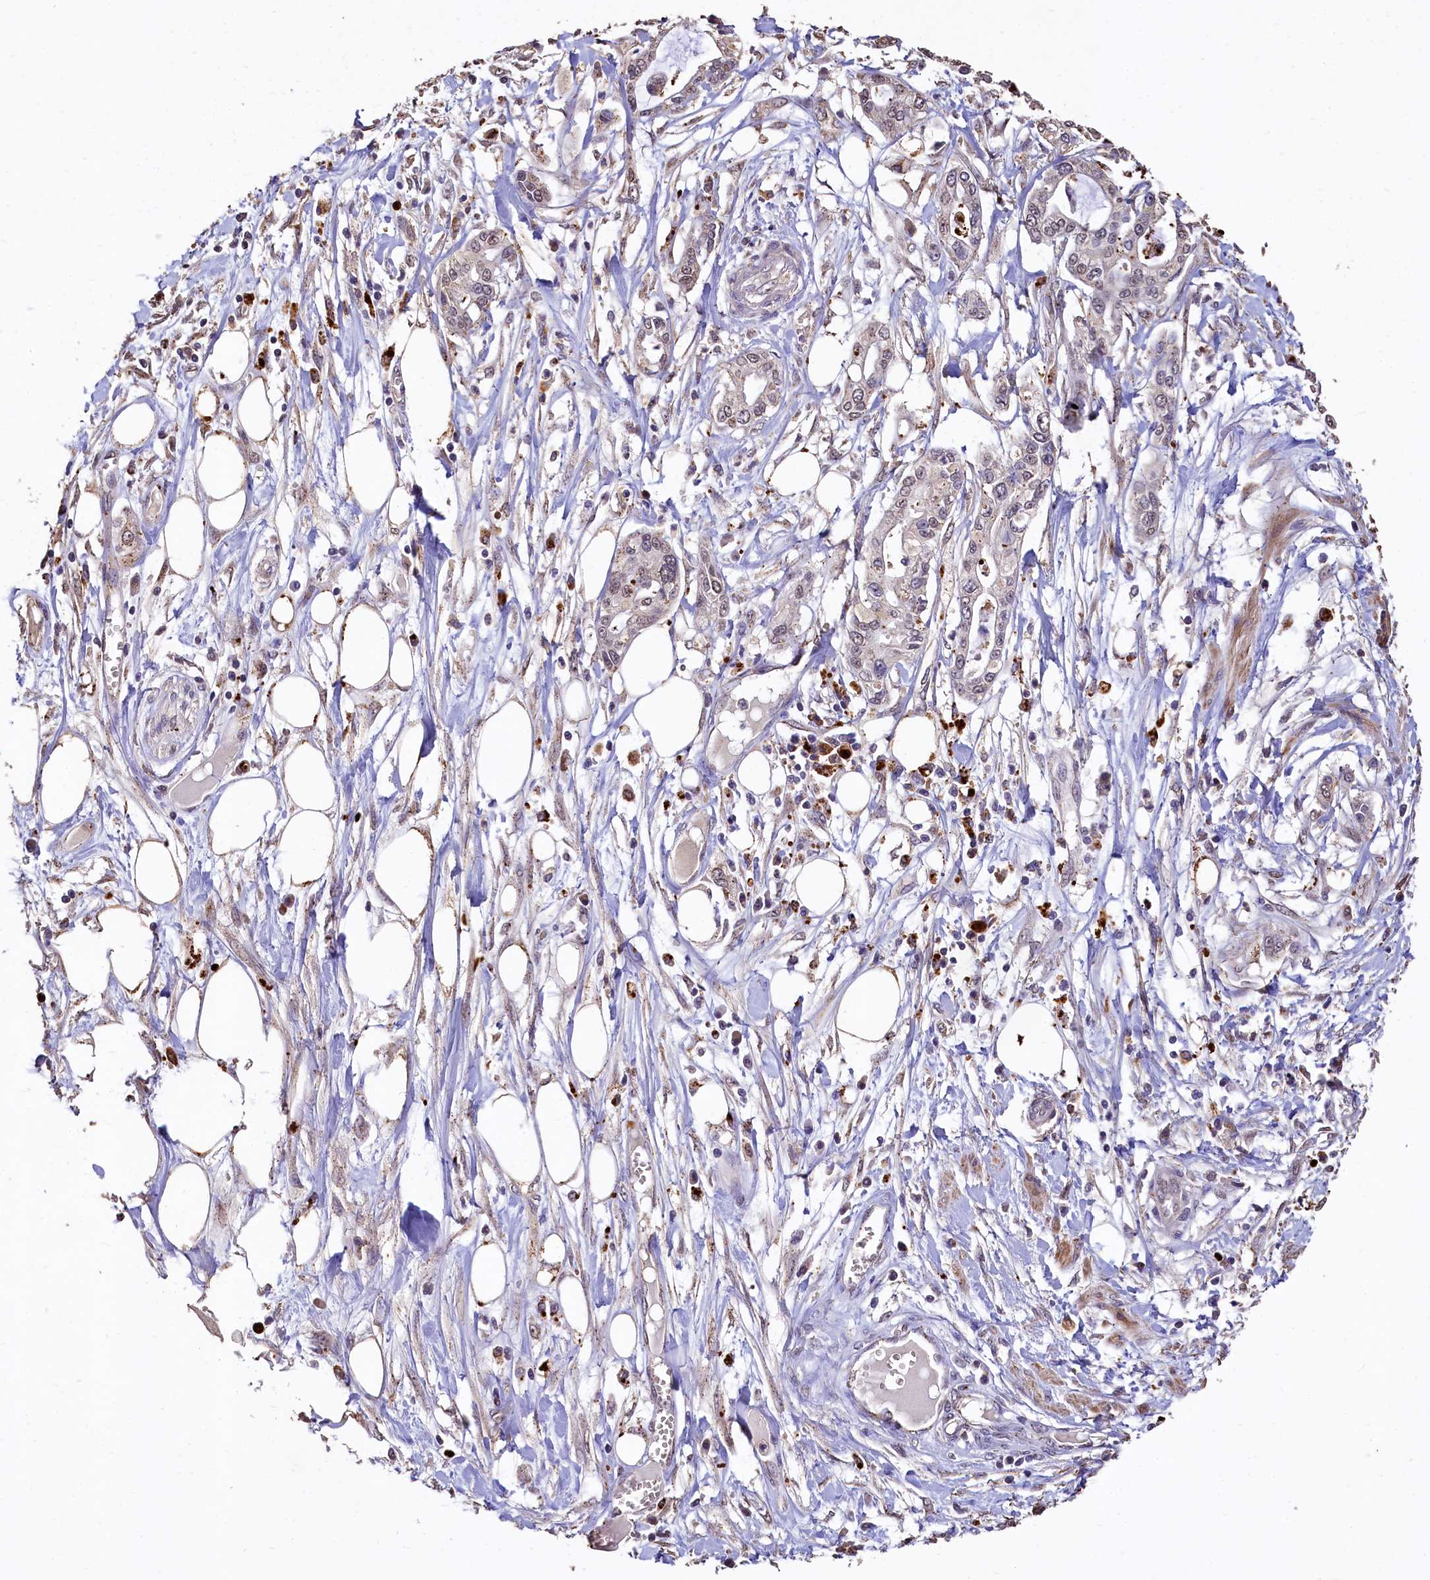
{"staining": {"intensity": "weak", "quantity": "25%-75%", "location": "cytoplasmic/membranous,nuclear"}, "tissue": "pancreatic cancer", "cell_type": "Tumor cells", "image_type": "cancer", "snomed": [{"axis": "morphology", "description": "Adenocarcinoma, NOS"}, {"axis": "topography", "description": "Pancreas"}], "caption": "Immunohistochemical staining of adenocarcinoma (pancreatic) exhibits weak cytoplasmic/membranous and nuclear protein expression in about 25%-75% of tumor cells. Ihc stains the protein of interest in brown and the nuclei are stained blue.", "gene": "LSM4", "patient": {"sex": "male", "age": 68}}